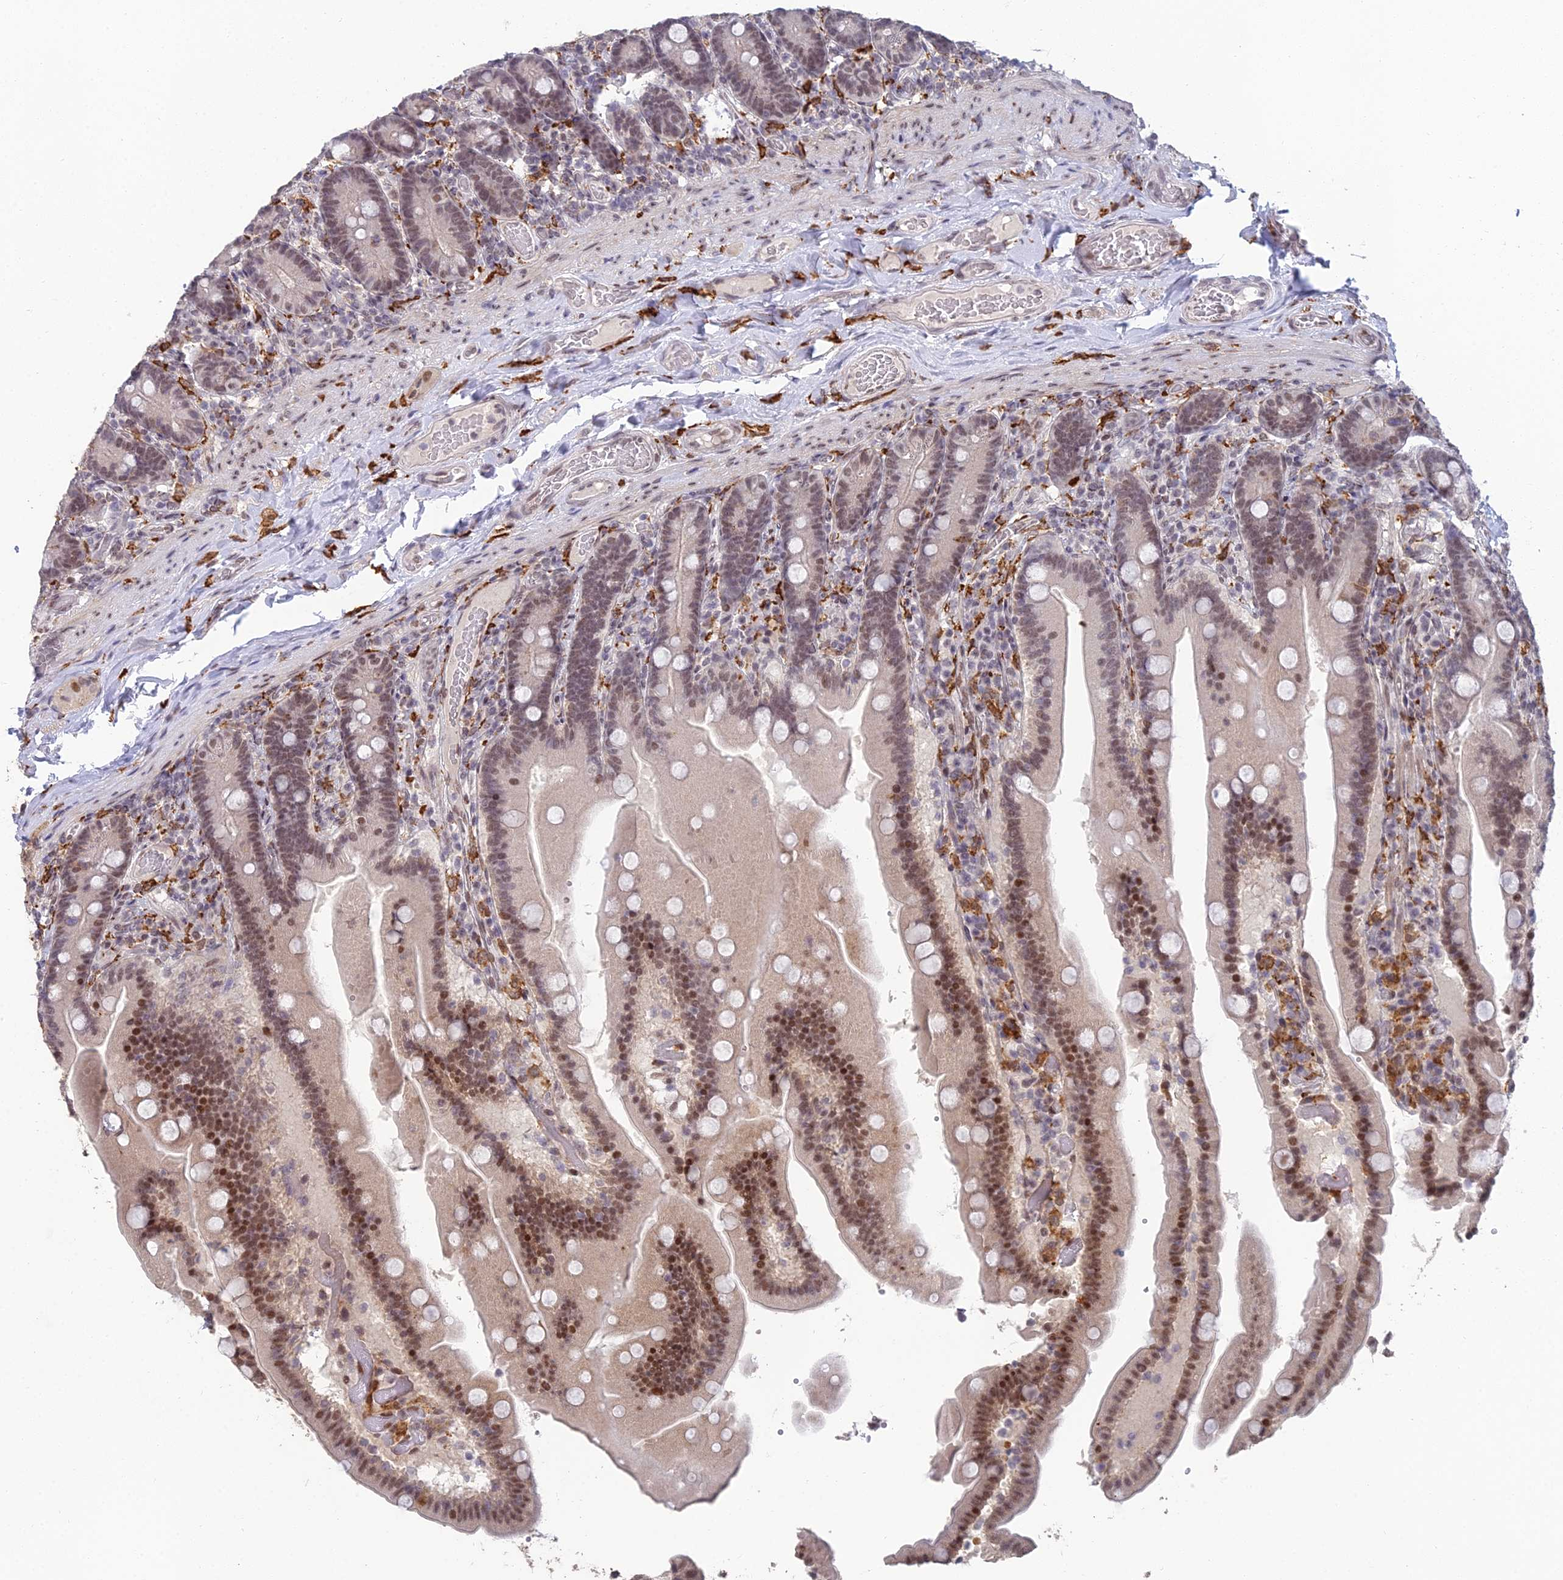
{"staining": {"intensity": "moderate", "quantity": ">75%", "location": "nuclear"}, "tissue": "duodenum", "cell_type": "Glandular cells", "image_type": "normal", "snomed": [{"axis": "morphology", "description": "Normal tissue, NOS"}, {"axis": "topography", "description": "Duodenum"}], "caption": "Glandular cells reveal medium levels of moderate nuclear positivity in approximately >75% of cells in unremarkable human duodenum. The staining was performed using DAB to visualize the protein expression in brown, while the nuclei were stained in blue with hematoxylin (Magnification: 20x).", "gene": "ABHD17A", "patient": {"sex": "female", "age": 62}}